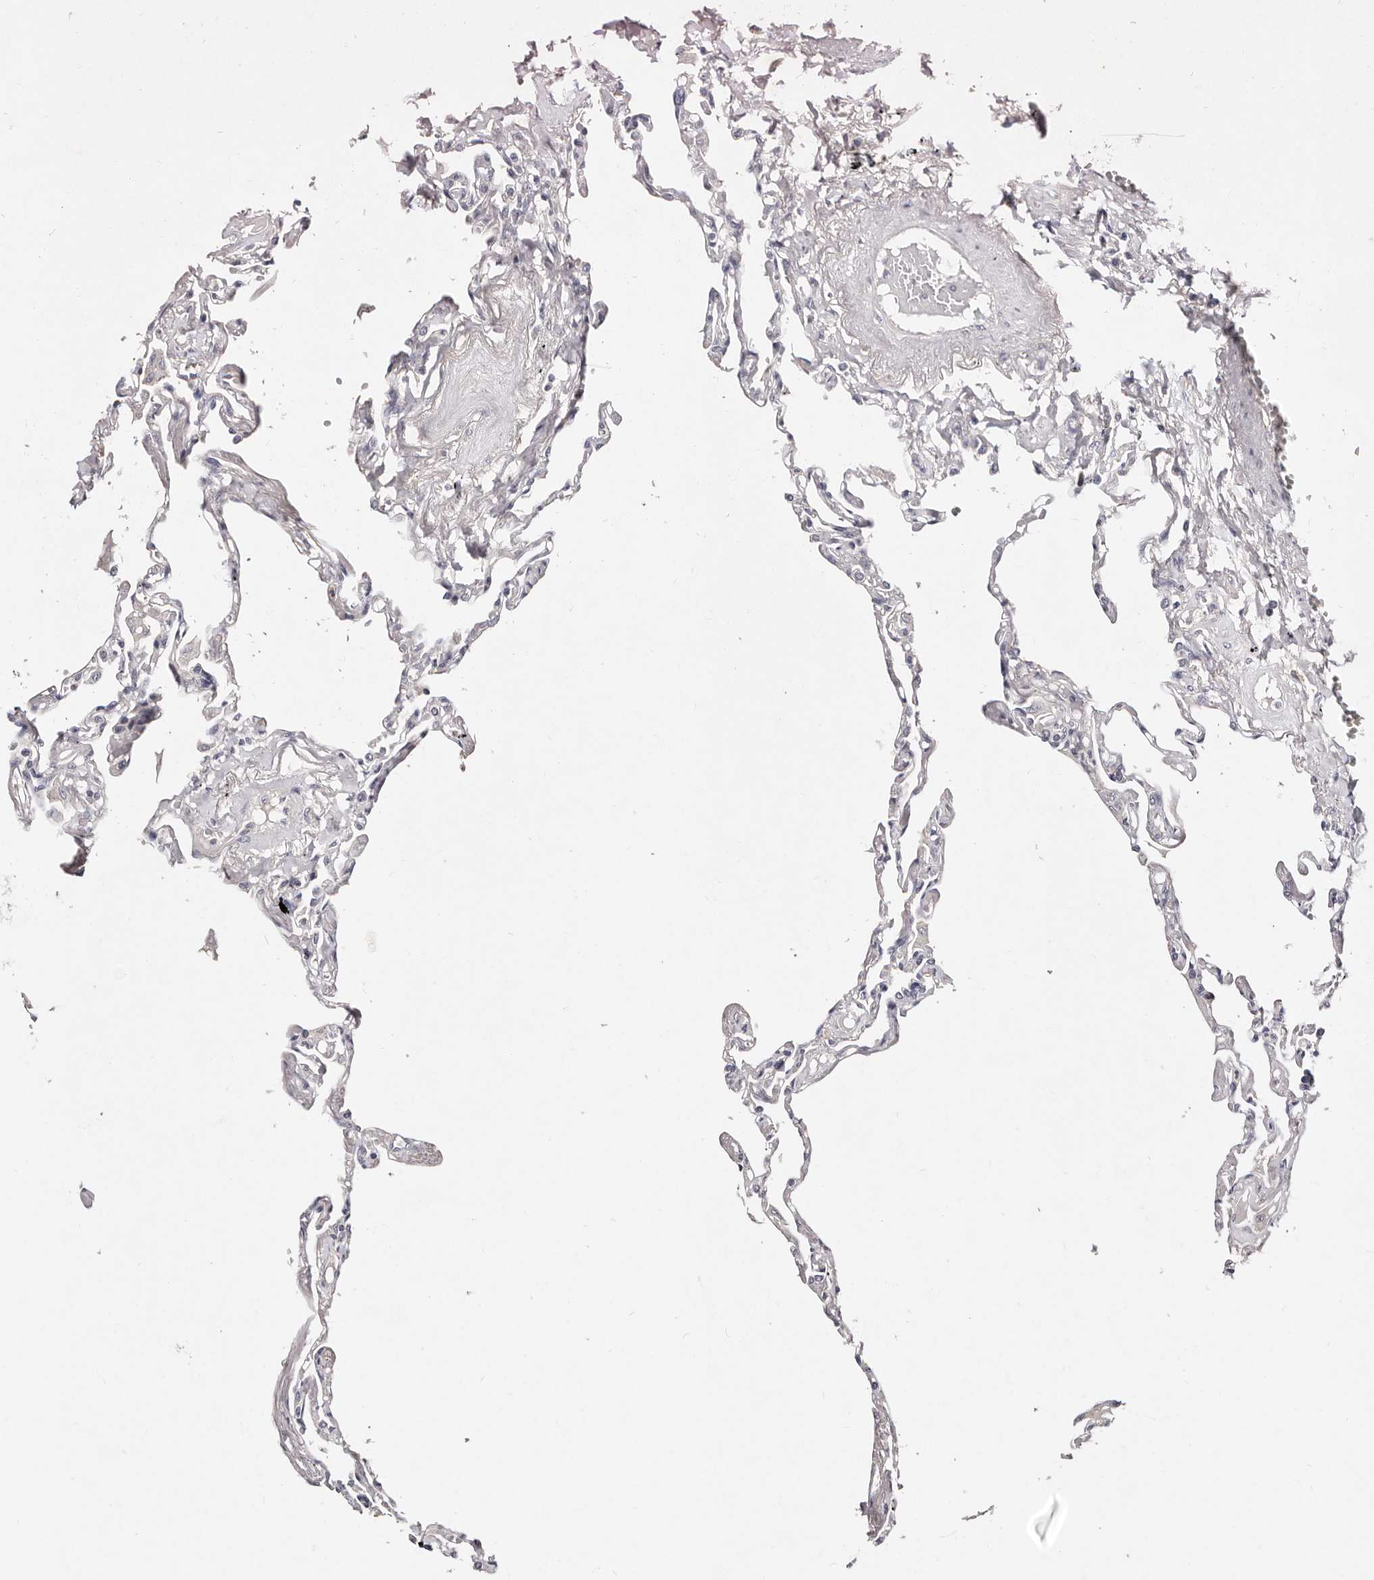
{"staining": {"intensity": "negative", "quantity": "none", "location": "none"}, "tissue": "lung", "cell_type": "Alveolar cells", "image_type": "normal", "snomed": [{"axis": "morphology", "description": "Normal tissue, NOS"}, {"axis": "topography", "description": "Lung"}], "caption": "A high-resolution histopathology image shows IHC staining of normal lung, which exhibits no significant staining in alveolar cells. Nuclei are stained in blue.", "gene": "MRPS33", "patient": {"sex": "female", "age": 67}}